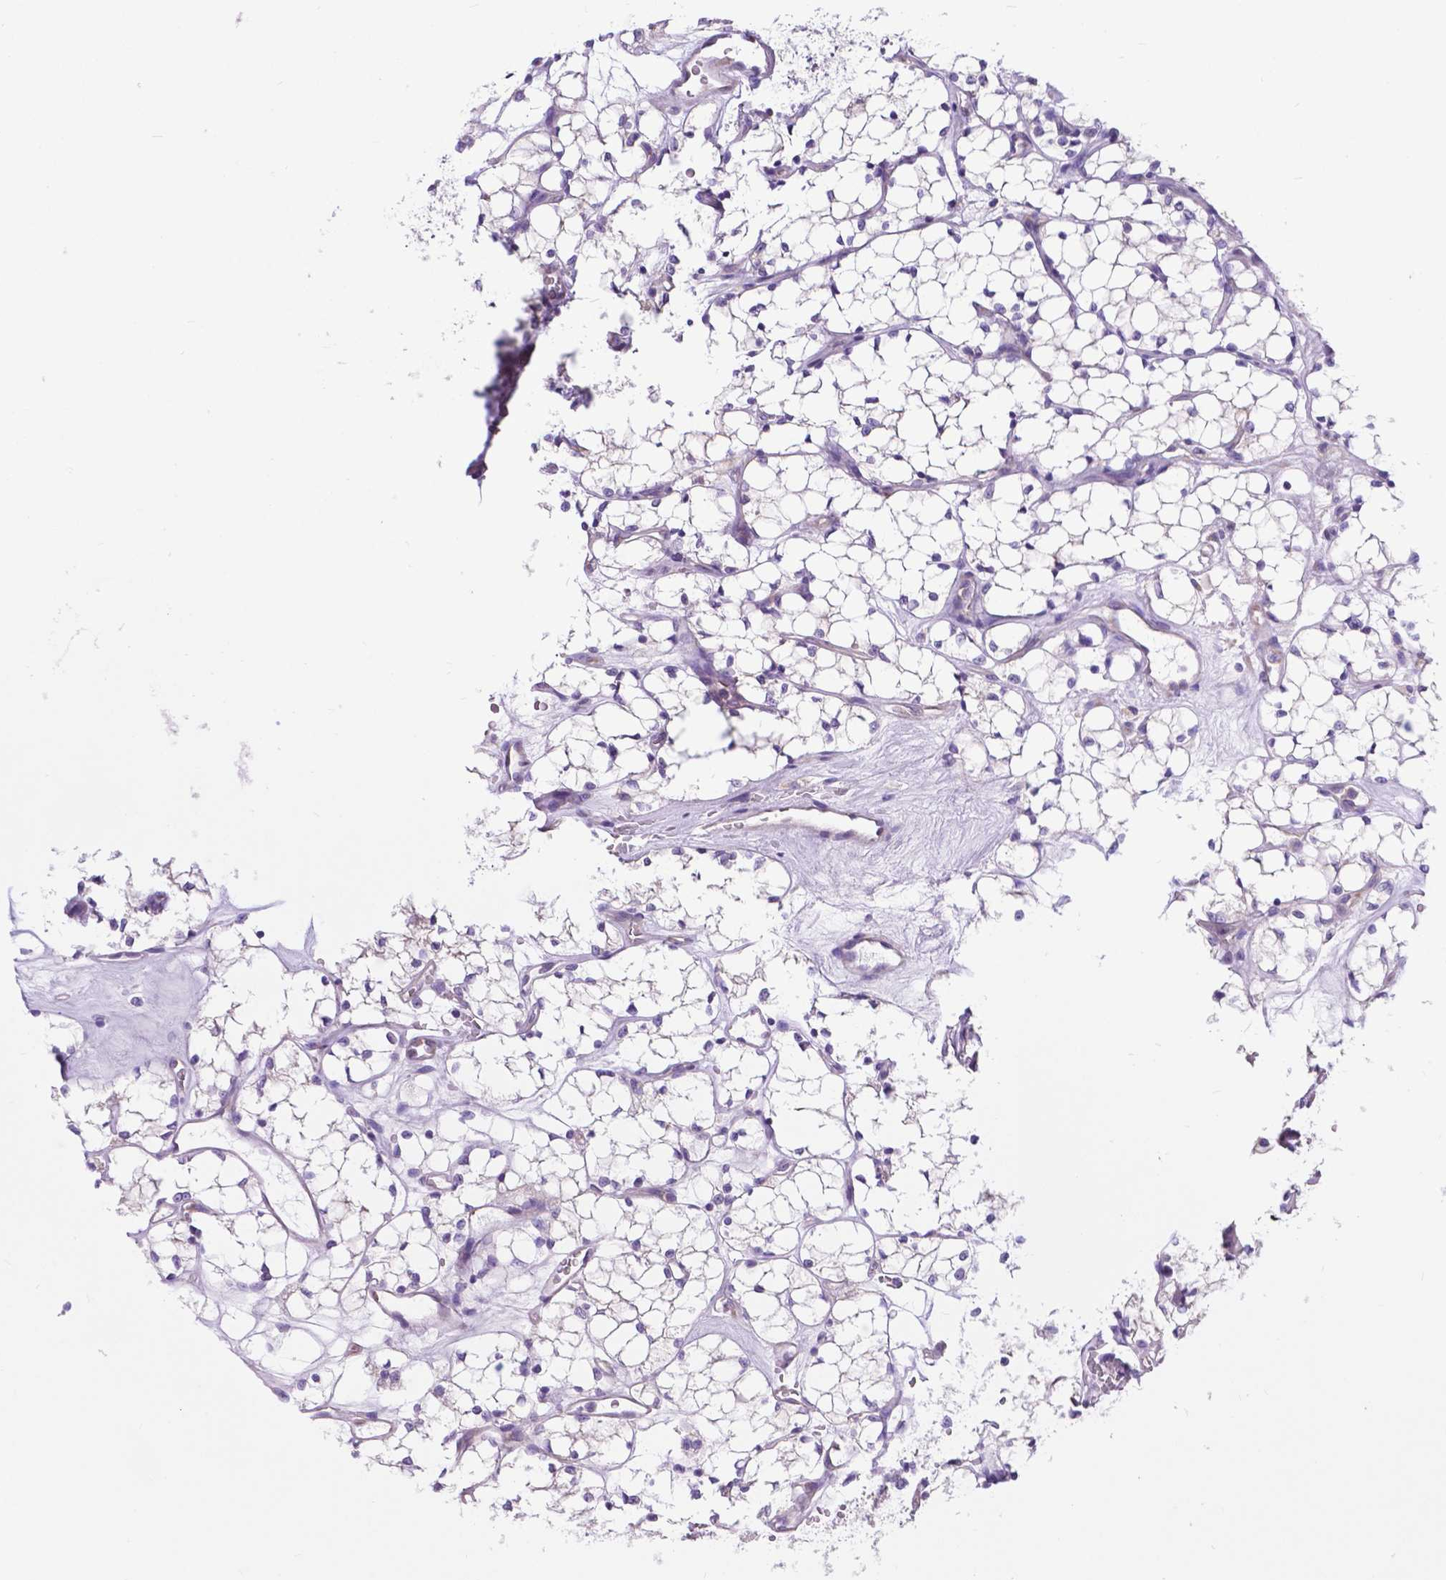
{"staining": {"intensity": "negative", "quantity": "none", "location": "none"}, "tissue": "renal cancer", "cell_type": "Tumor cells", "image_type": "cancer", "snomed": [{"axis": "morphology", "description": "Adenocarcinoma, NOS"}, {"axis": "topography", "description": "Kidney"}], "caption": "IHC of adenocarcinoma (renal) demonstrates no positivity in tumor cells. (DAB (3,3'-diaminobenzidine) IHC, high magnification).", "gene": "RPL6", "patient": {"sex": "female", "age": 69}}